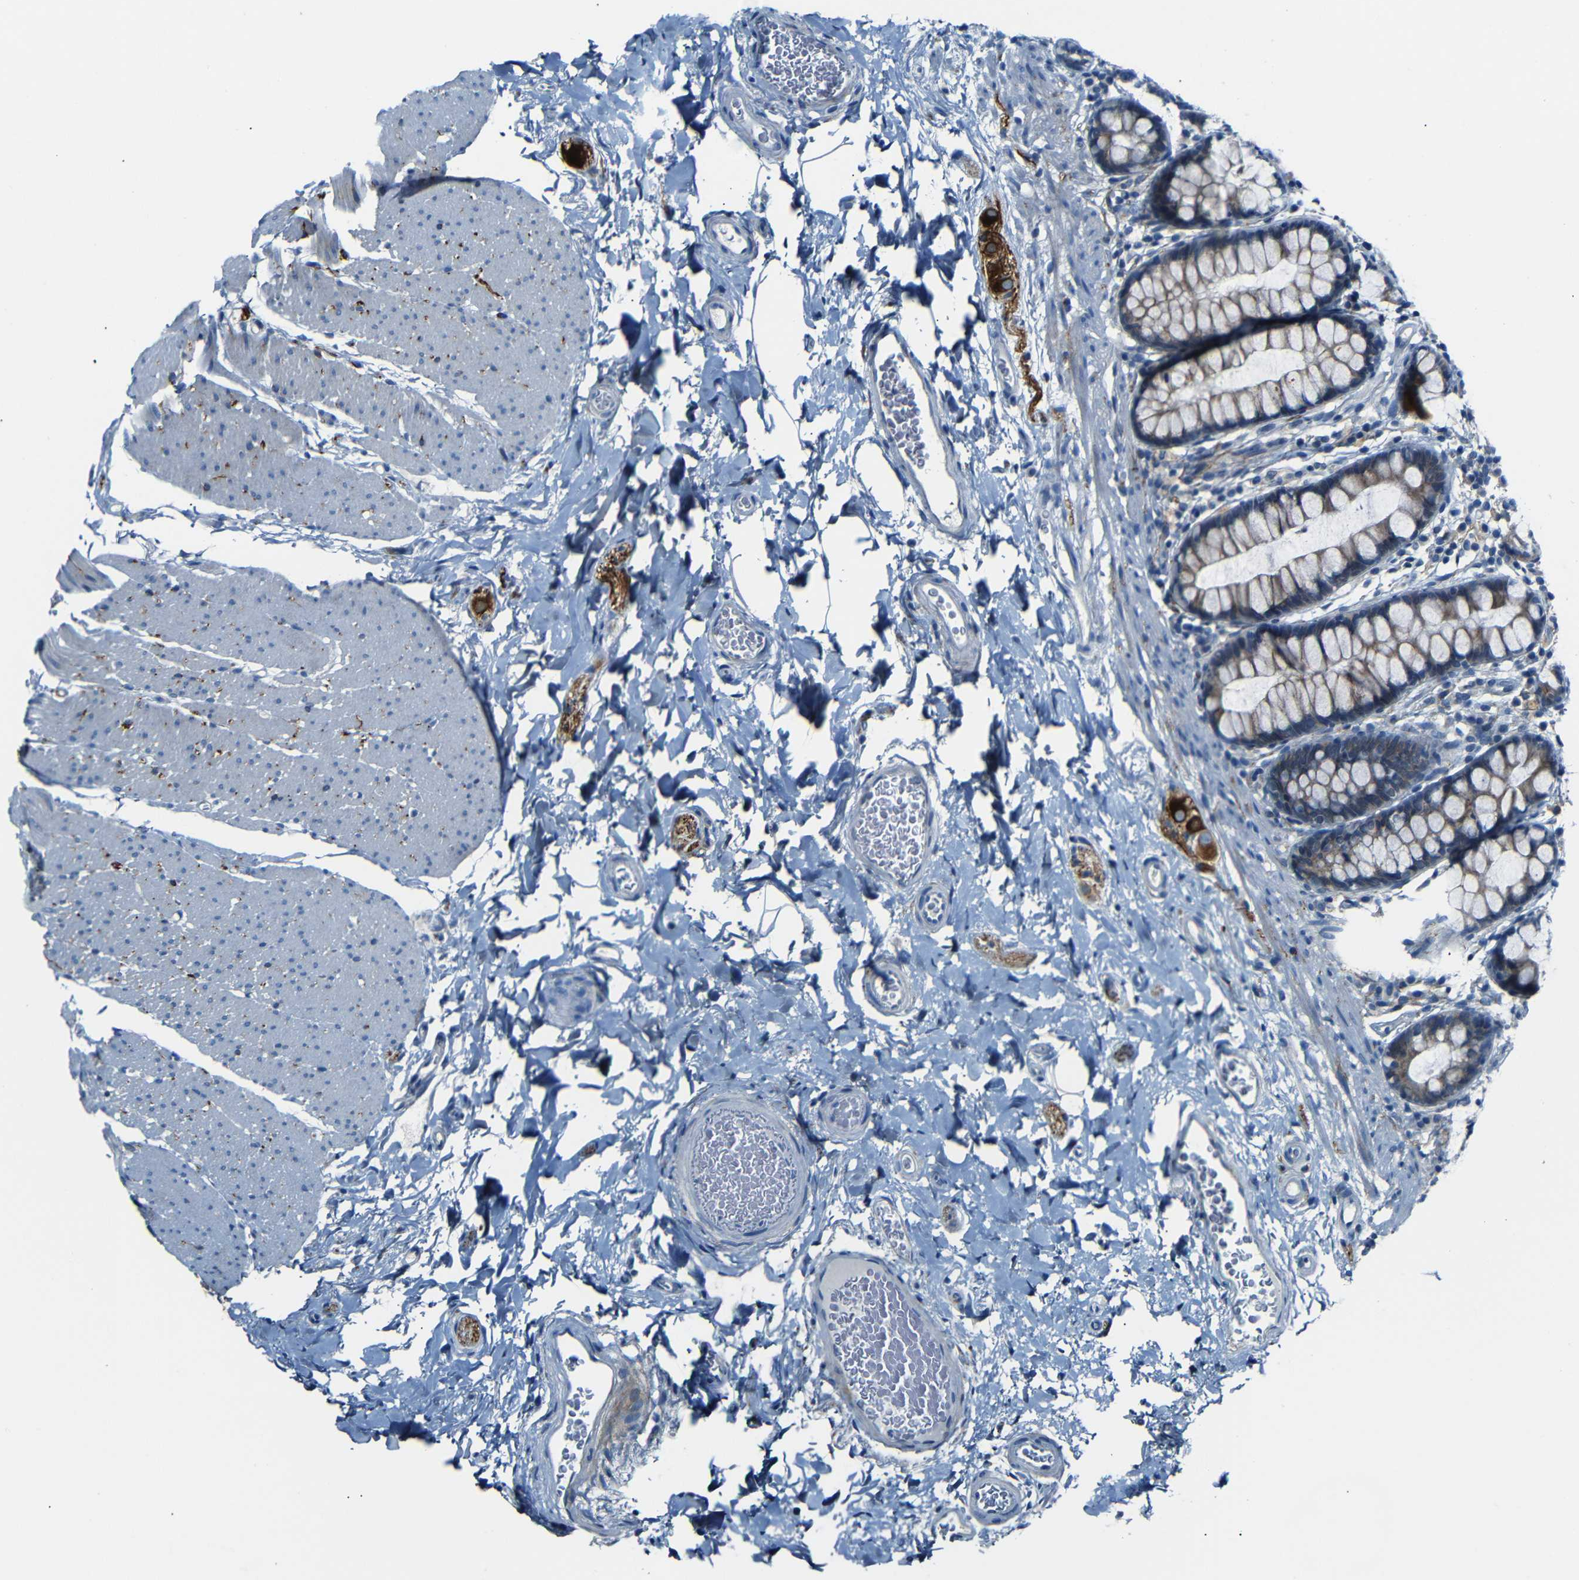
{"staining": {"intensity": "negative", "quantity": "none", "location": "none"}, "tissue": "colon", "cell_type": "Endothelial cells", "image_type": "normal", "snomed": [{"axis": "morphology", "description": "Normal tissue, NOS"}, {"axis": "topography", "description": "Colon"}], "caption": "Colon was stained to show a protein in brown. There is no significant staining in endothelial cells. (Immunohistochemistry (ihc), brightfield microscopy, high magnification).", "gene": "ANK3", "patient": {"sex": "female", "age": 80}}